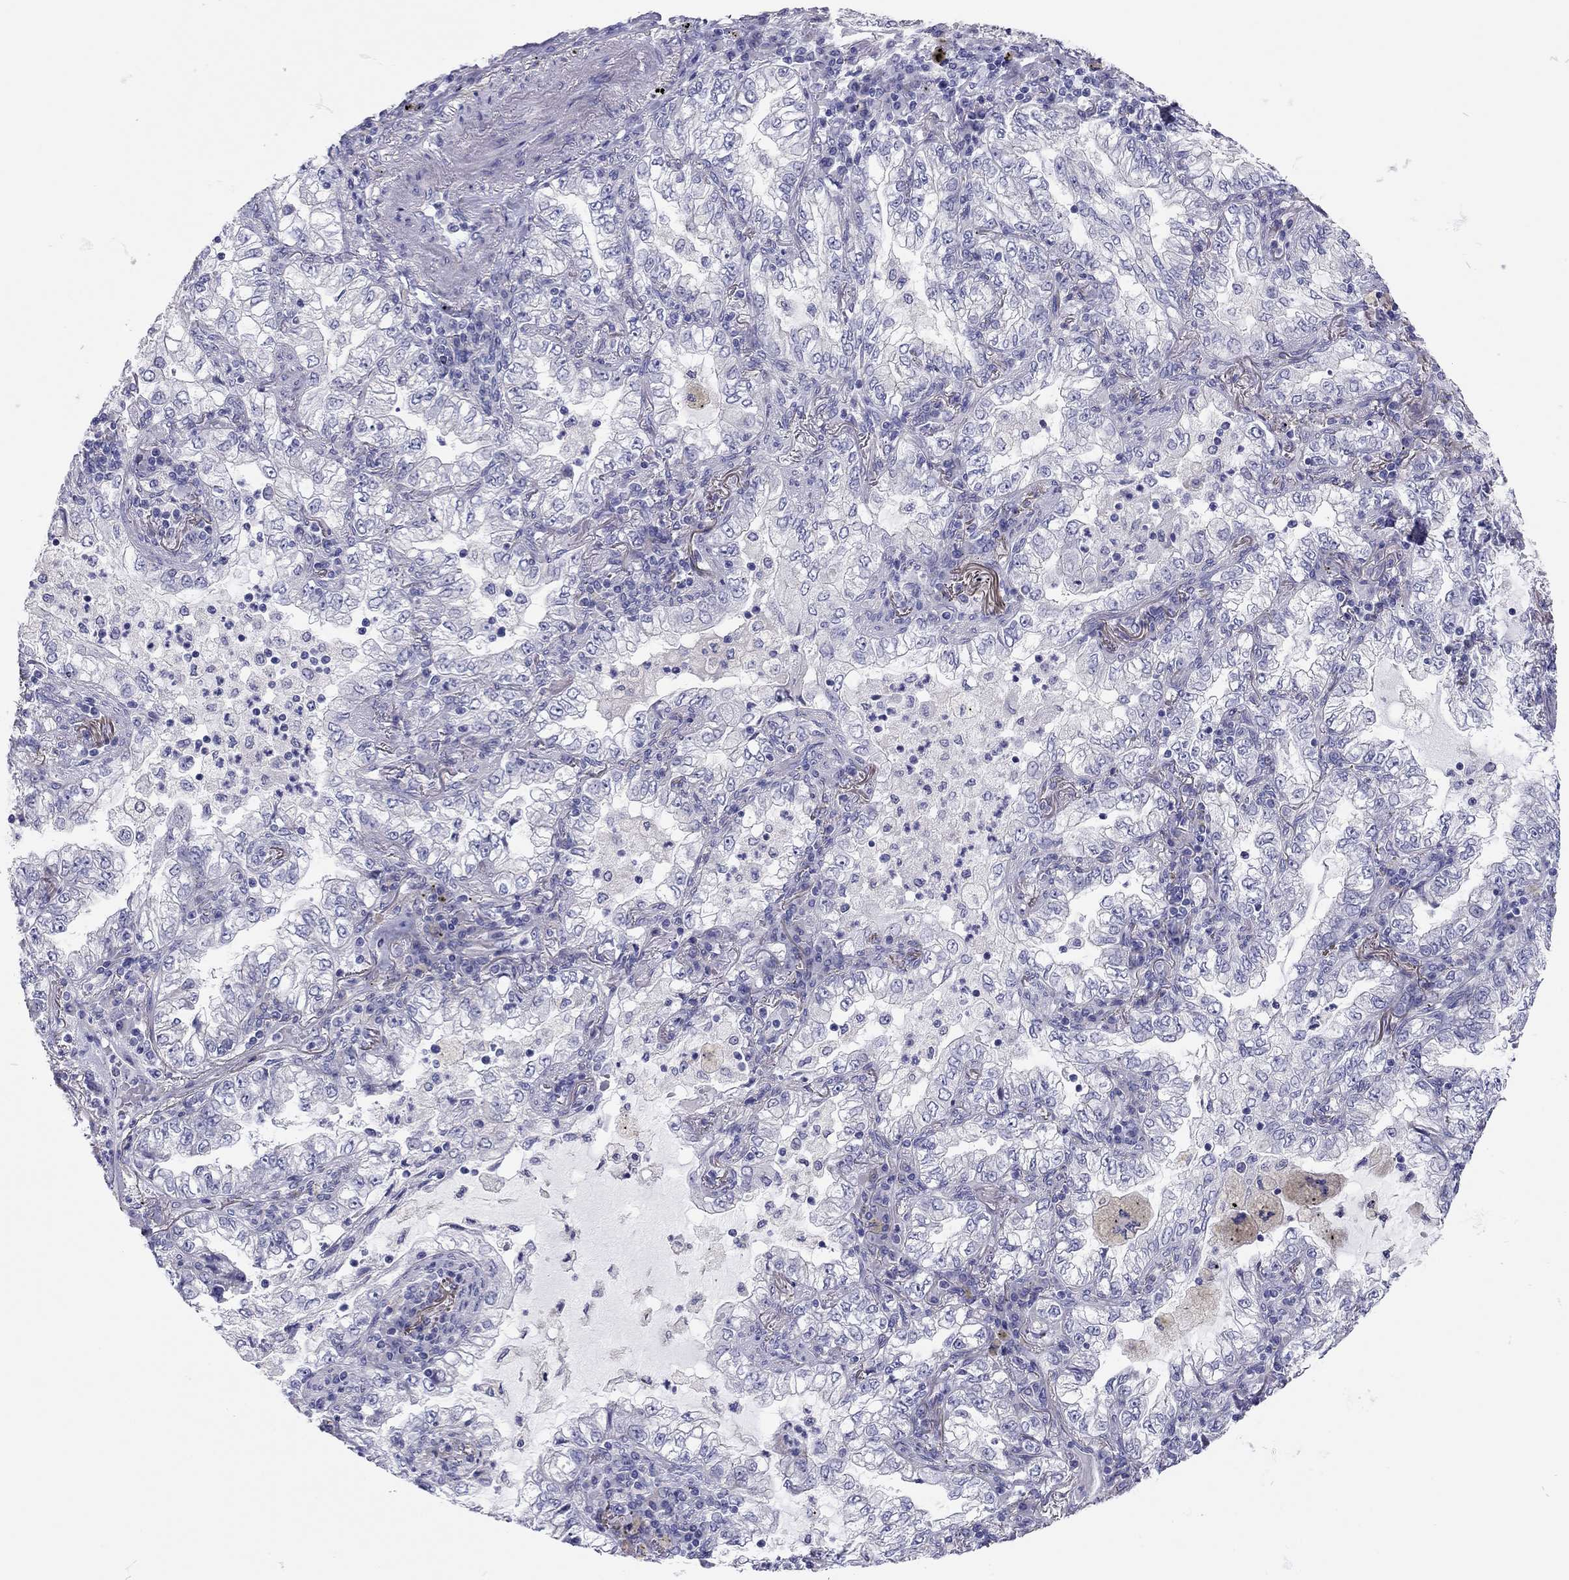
{"staining": {"intensity": "negative", "quantity": "none", "location": "none"}, "tissue": "lung cancer", "cell_type": "Tumor cells", "image_type": "cancer", "snomed": [{"axis": "morphology", "description": "Adenocarcinoma, NOS"}, {"axis": "topography", "description": "Lung"}], "caption": "DAB (3,3'-diaminobenzidine) immunohistochemical staining of lung cancer demonstrates no significant positivity in tumor cells.", "gene": "SCARB1", "patient": {"sex": "female", "age": 73}}